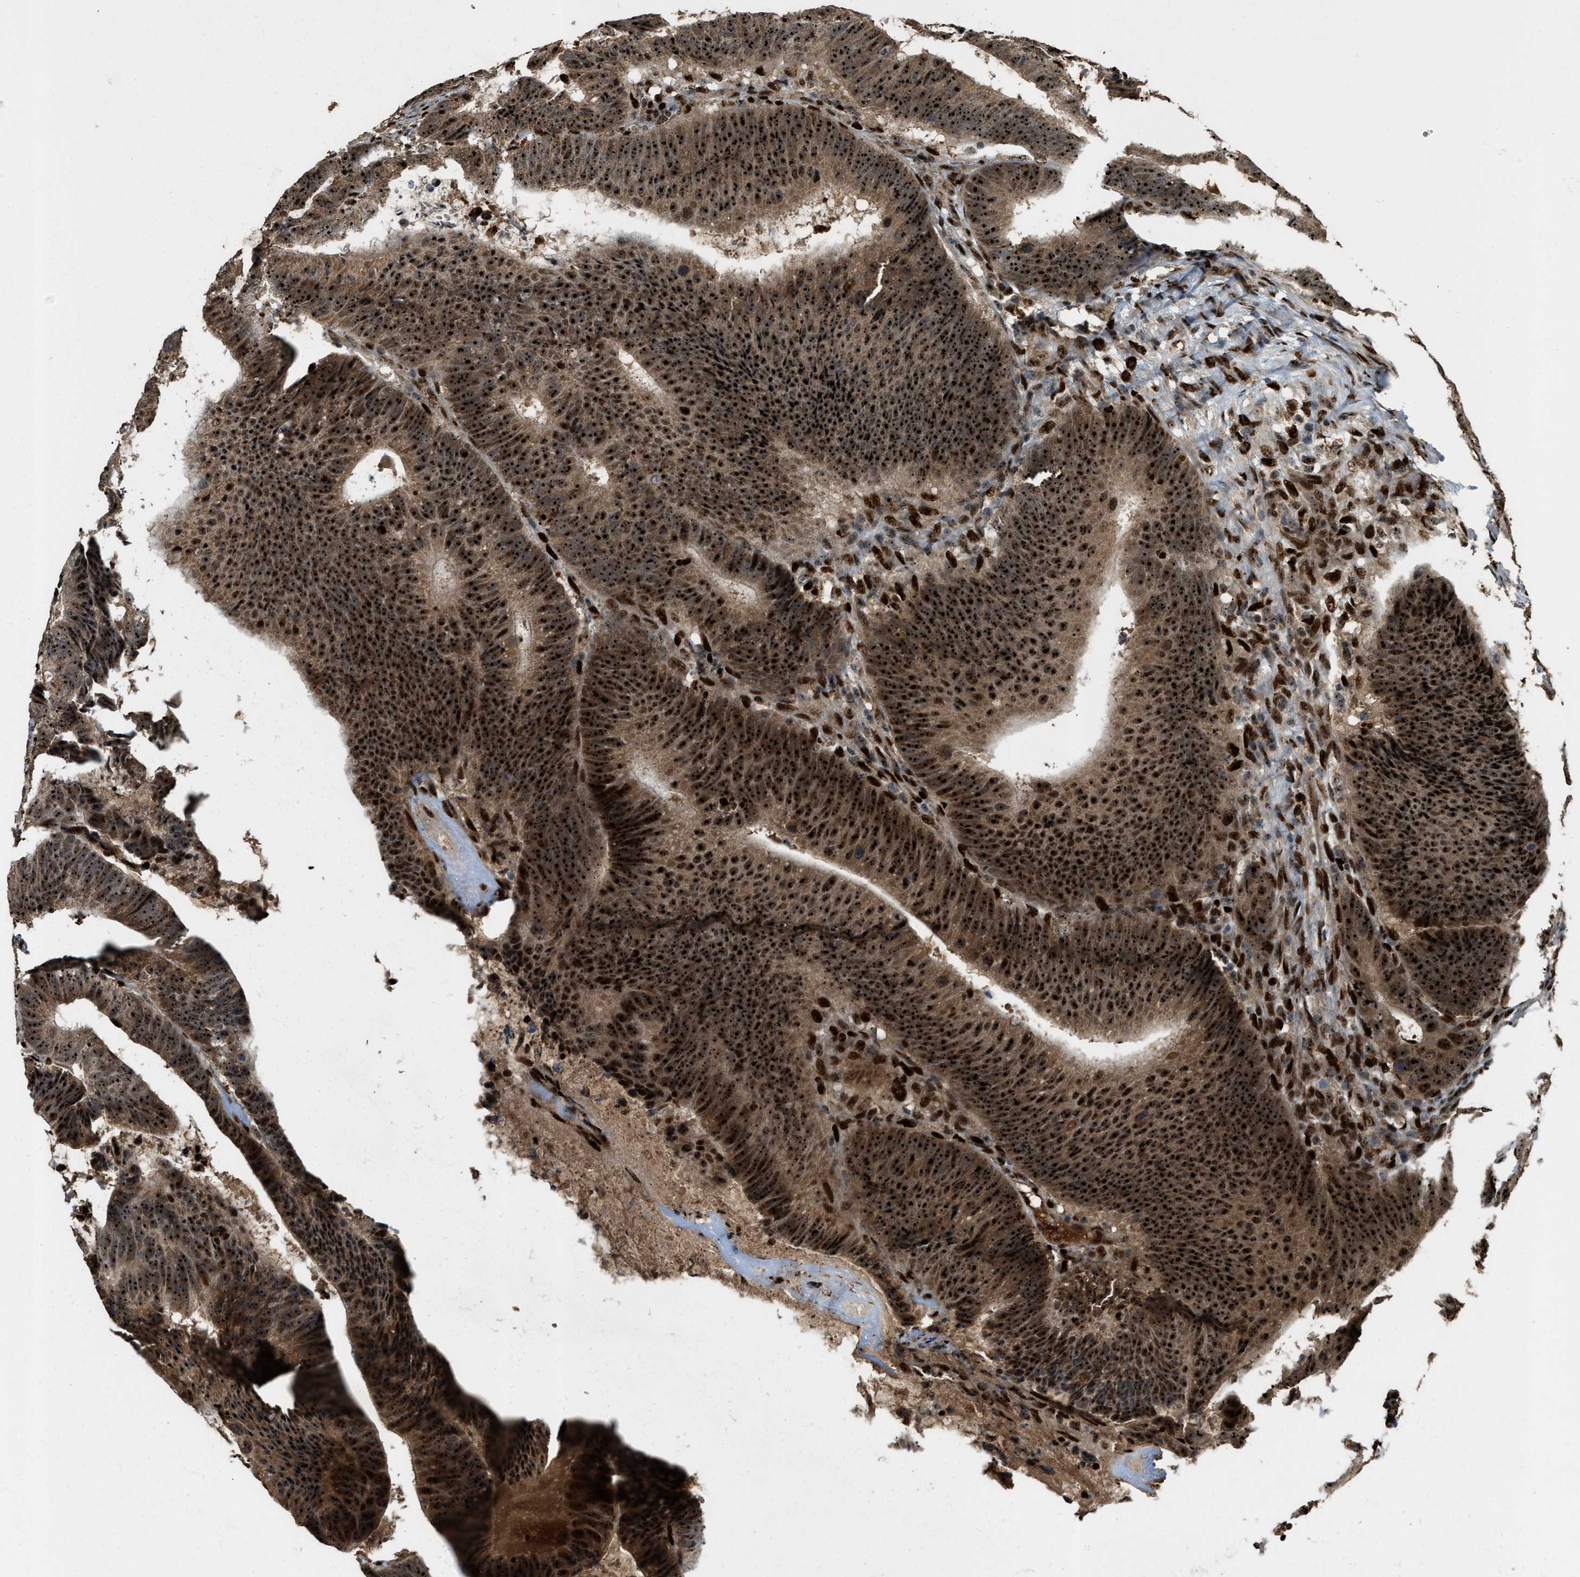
{"staining": {"intensity": "strong", "quantity": ">75%", "location": "cytoplasmic/membranous,nuclear"}, "tissue": "colorectal cancer", "cell_type": "Tumor cells", "image_type": "cancer", "snomed": [{"axis": "morphology", "description": "Adenocarcinoma, NOS"}, {"axis": "topography", "description": "Colon"}], "caption": "Protein analysis of colorectal adenocarcinoma tissue exhibits strong cytoplasmic/membranous and nuclear expression in approximately >75% of tumor cells. The protein is stained brown, and the nuclei are stained in blue (DAB IHC with brightfield microscopy, high magnification).", "gene": "ZNF687", "patient": {"sex": "male", "age": 56}}